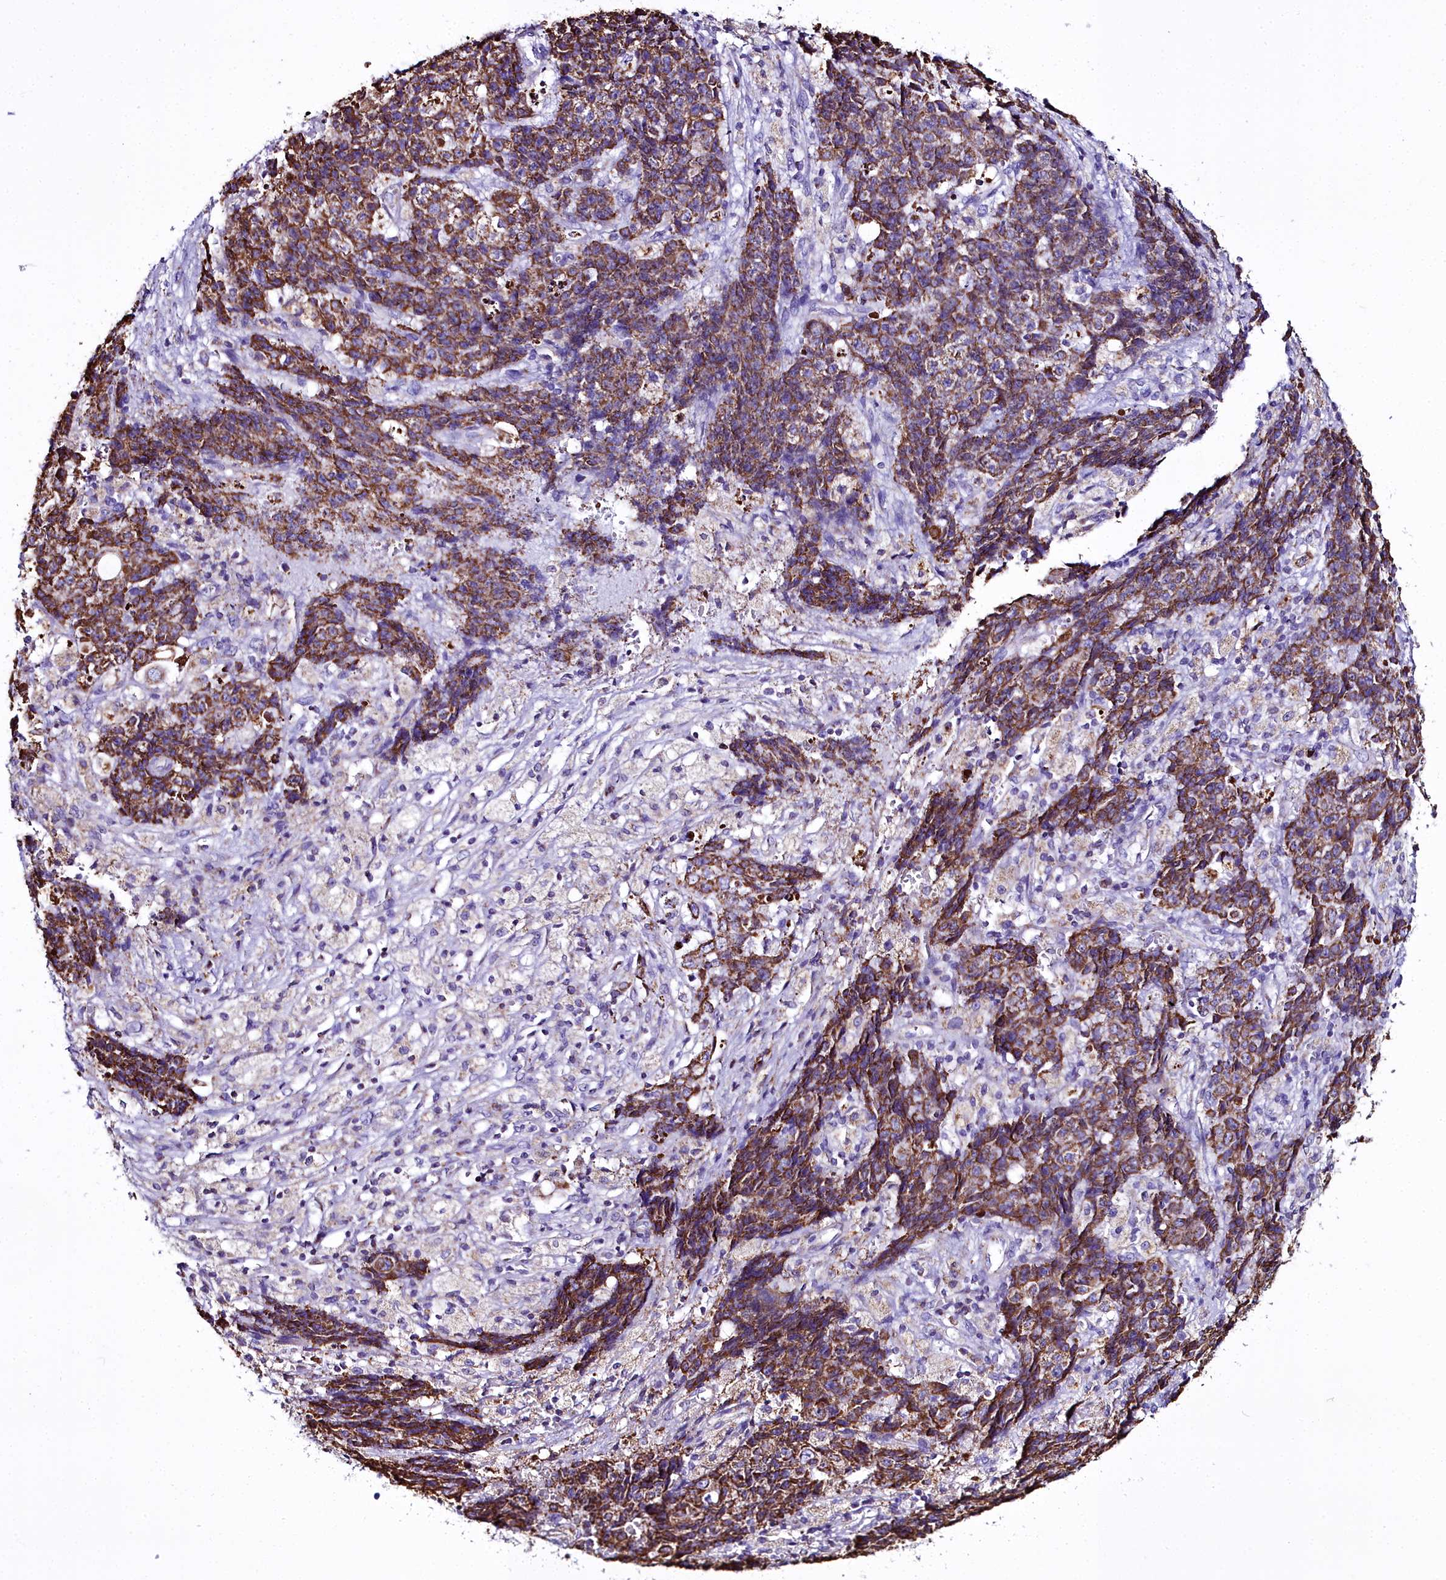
{"staining": {"intensity": "moderate", "quantity": ">75%", "location": "cytoplasmic/membranous"}, "tissue": "ovarian cancer", "cell_type": "Tumor cells", "image_type": "cancer", "snomed": [{"axis": "morphology", "description": "Carcinoma, endometroid"}, {"axis": "topography", "description": "Ovary"}], "caption": "Ovarian cancer tissue reveals moderate cytoplasmic/membranous expression in approximately >75% of tumor cells (DAB = brown stain, brightfield microscopy at high magnification).", "gene": "WDFY3", "patient": {"sex": "female", "age": 42}}